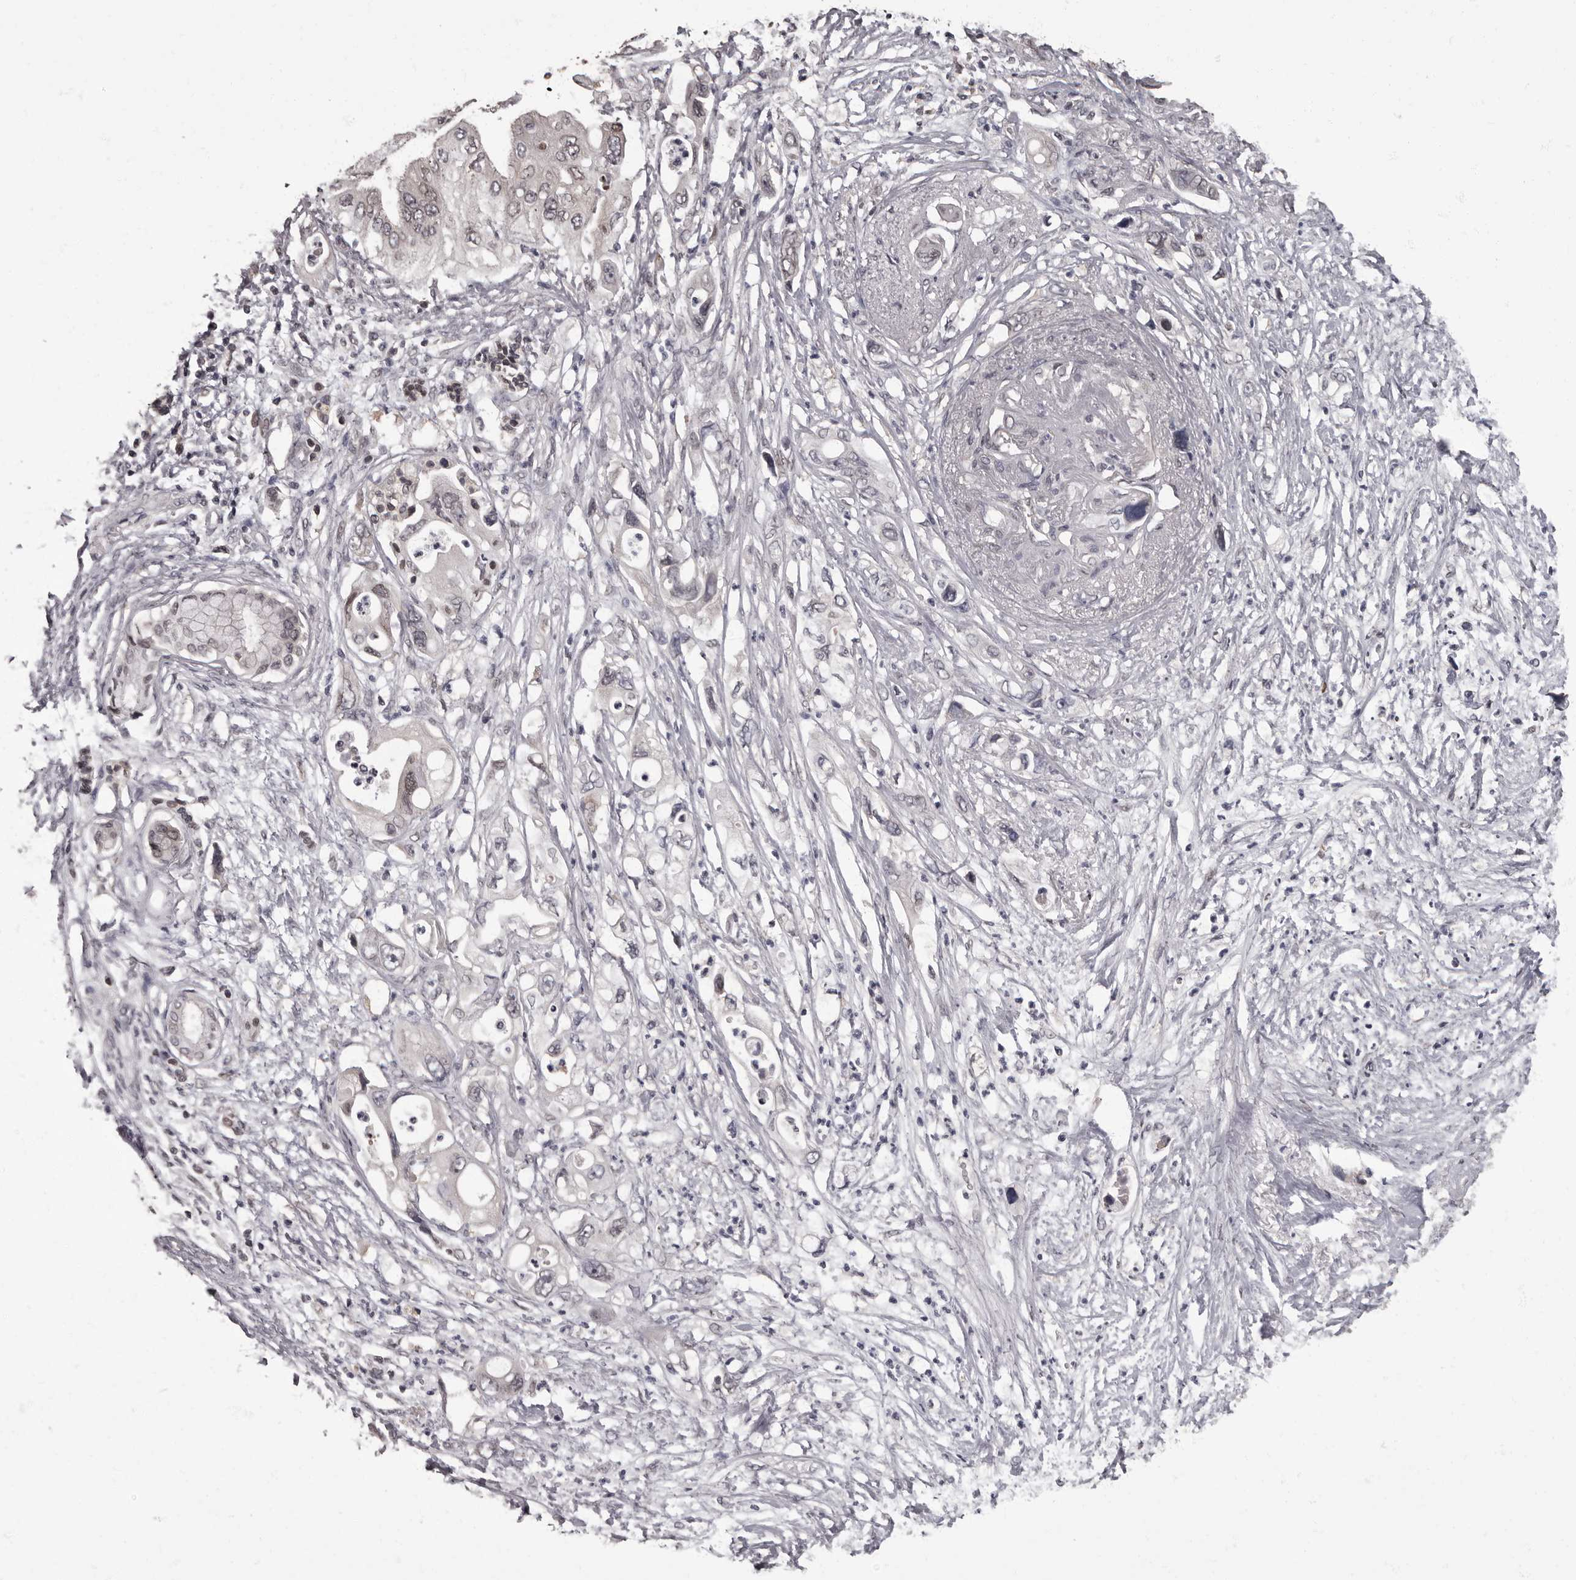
{"staining": {"intensity": "weak", "quantity": "<25%", "location": "nuclear"}, "tissue": "pancreatic cancer", "cell_type": "Tumor cells", "image_type": "cancer", "snomed": [{"axis": "morphology", "description": "Adenocarcinoma, NOS"}, {"axis": "topography", "description": "Pancreas"}], "caption": "High power microscopy photomicrograph of an immunohistochemistry (IHC) image of pancreatic adenocarcinoma, revealing no significant staining in tumor cells. (DAB (3,3'-diaminobenzidine) immunohistochemistry (IHC) with hematoxylin counter stain).", "gene": "C1orf50", "patient": {"sex": "male", "age": 66}}